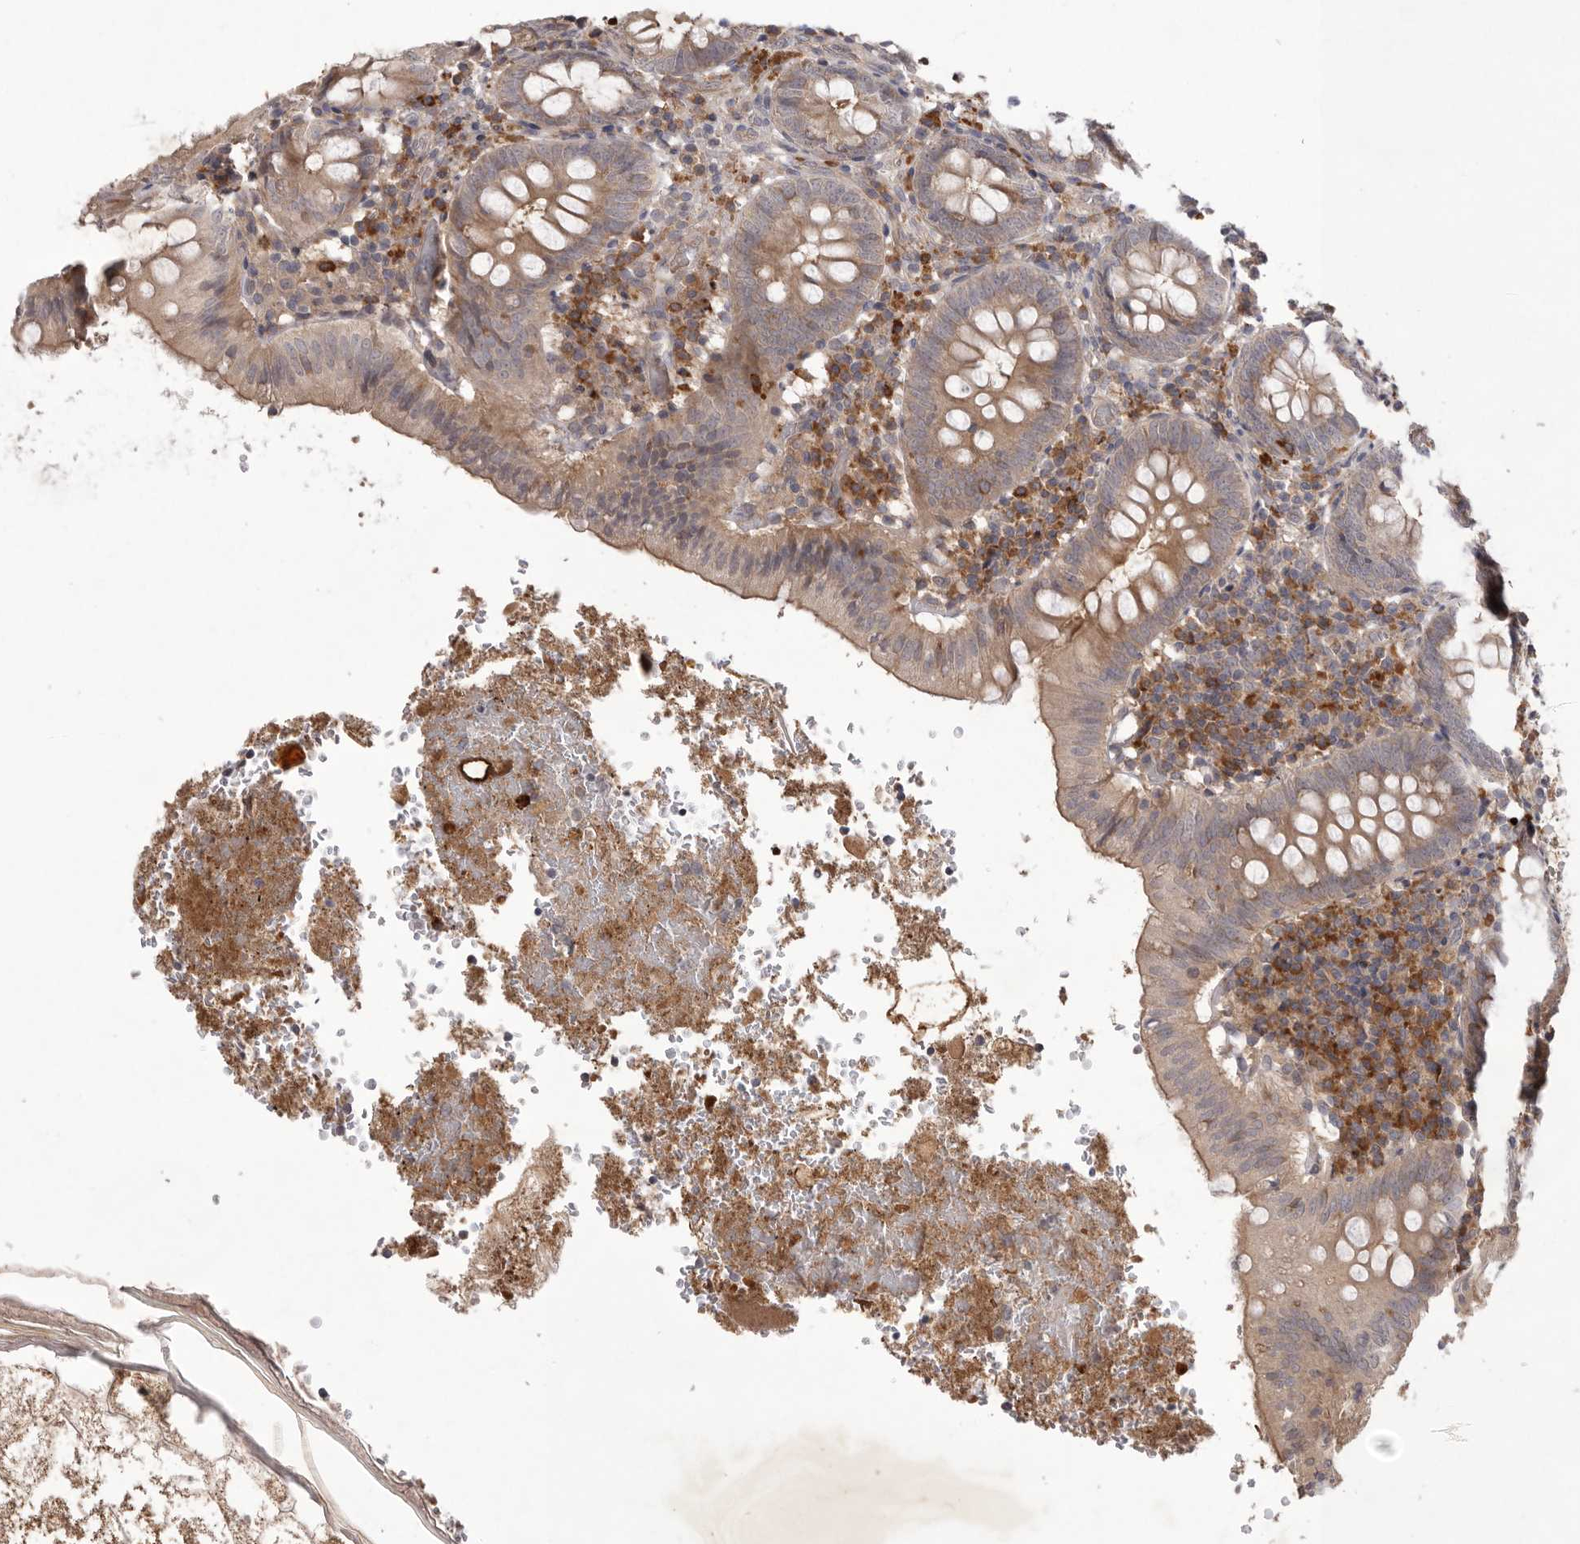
{"staining": {"intensity": "weak", "quantity": ">75%", "location": "cytoplasmic/membranous"}, "tissue": "appendix", "cell_type": "Glandular cells", "image_type": "normal", "snomed": [{"axis": "morphology", "description": "Normal tissue, NOS"}, {"axis": "topography", "description": "Appendix"}], "caption": "IHC staining of normal appendix, which demonstrates low levels of weak cytoplasmic/membranous staining in about >75% of glandular cells indicating weak cytoplasmic/membranous protein positivity. The staining was performed using DAB (3,3'-diaminobenzidine) (brown) for protein detection and nuclei were counterstained in hematoxylin (blue).", "gene": "NRCAM", "patient": {"sex": "male", "age": 8}}